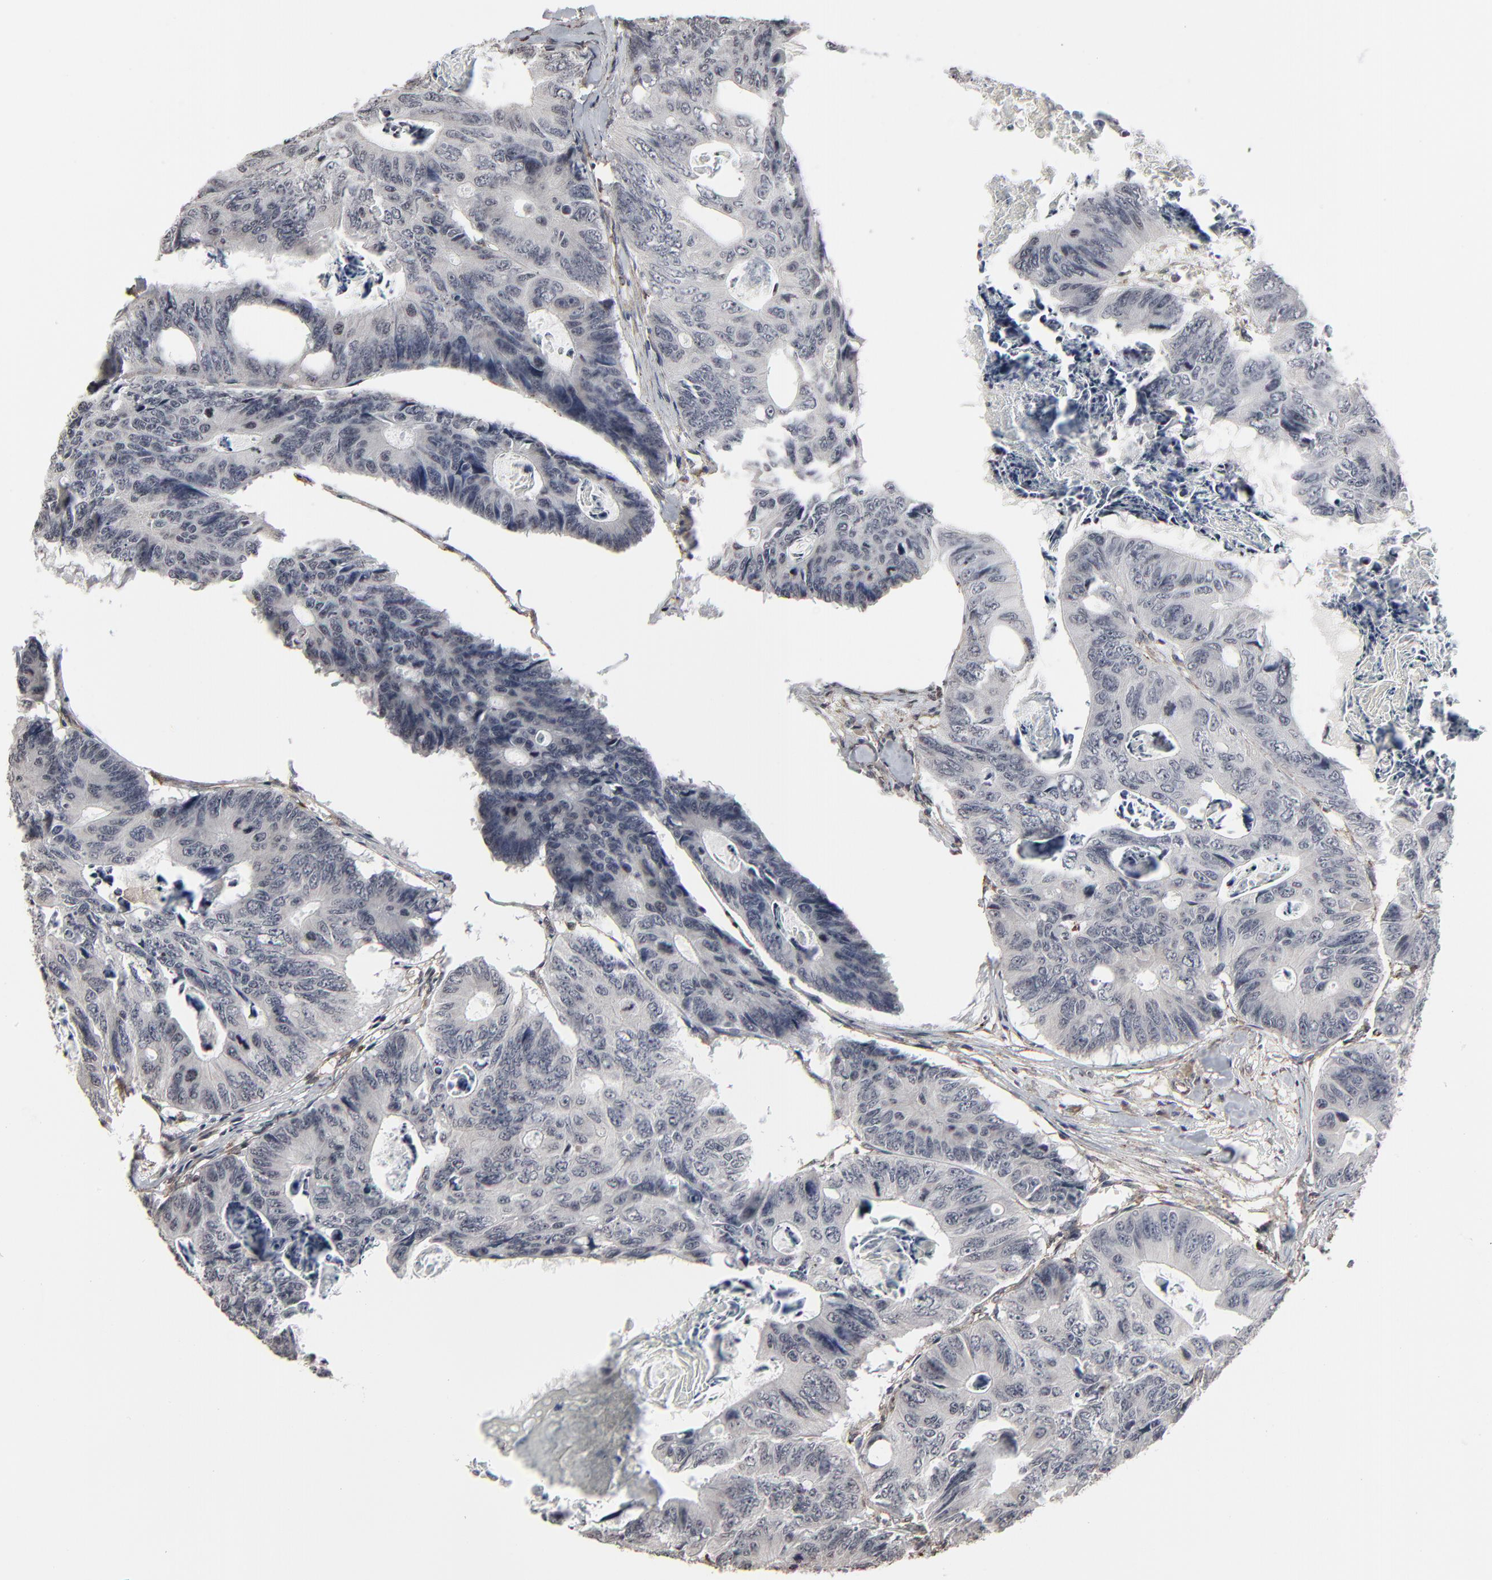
{"staining": {"intensity": "weak", "quantity": "25%-75%", "location": "cytoplasmic/membranous"}, "tissue": "colorectal cancer", "cell_type": "Tumor cells", "image_type": "cancer", "snomed": [{"axis": "morphology", "description": "Adenocarcinoma, NOS"}, {"axis": "topography", "description": "Colon"}], "caption": "Protein expression analysis of human colorectal cancer (adenocarcinoma) reveals weak cytoplasmic/membranous expression in approximately 25%-75% of tumor cells.", "gene": "CTNND1", "patient": {"sex": "female", "age": 55}}